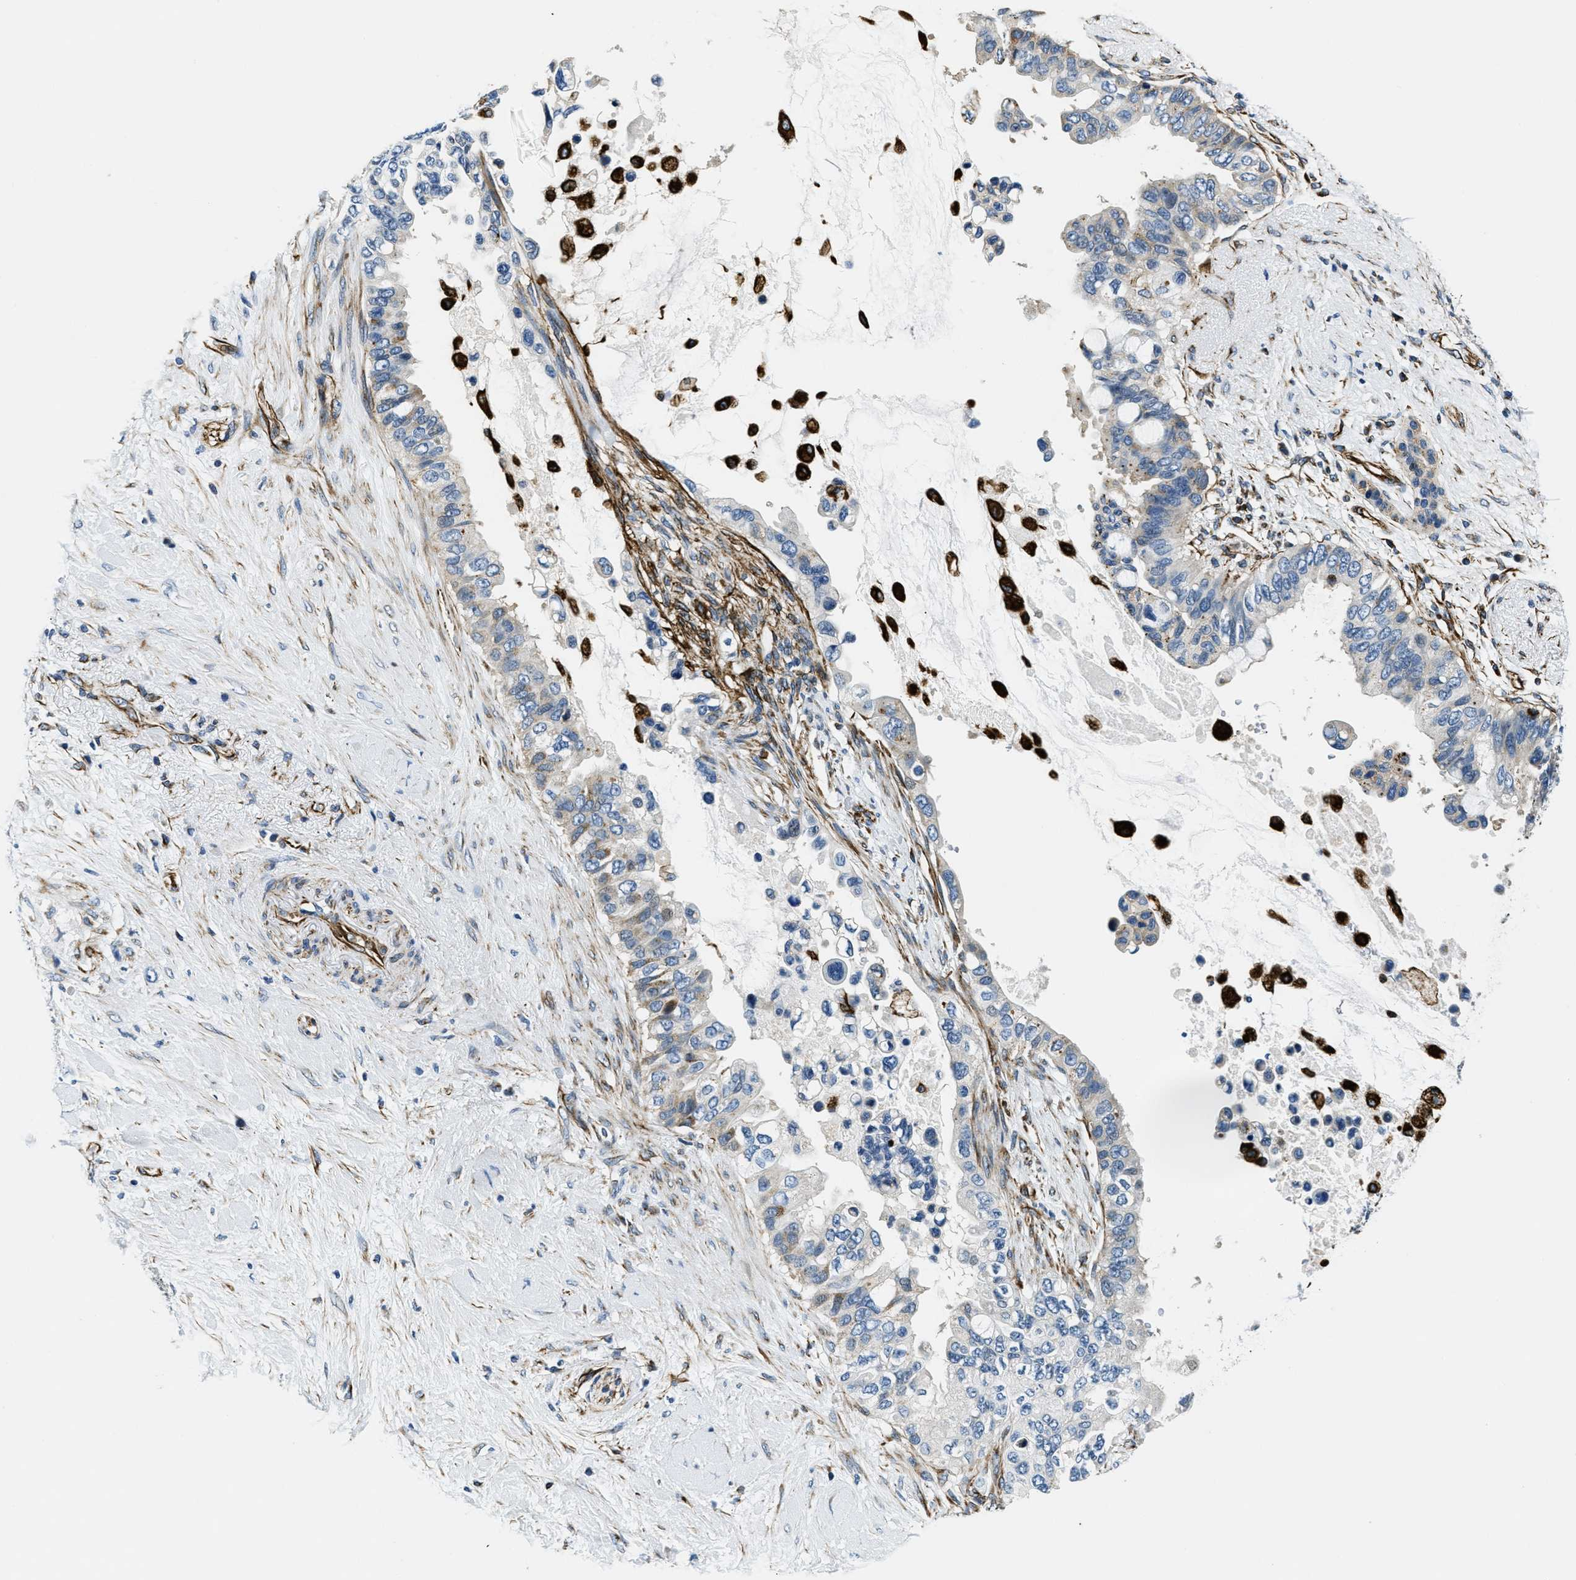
{"staining": {"intensity": "negative", "quantity": "none", "location": "none"}, "tissue": "pancreatic cancer", "cell_type": "Tumor cells", "image_type": "cancer", "snomed": [{"axis": "morphology", "description": "Adenocarcinoma, NOS"}, {"axis": "topography", "description": "Pancreas"}], "caption": "DAB immunohistochemical staining of adenocarcinoma (pancreatic) exhibits no significant positivity in tumor cells. Nuclei are stained in blue.", "gene": "GNS", "patient": {"sex": "female", "age": 56}}